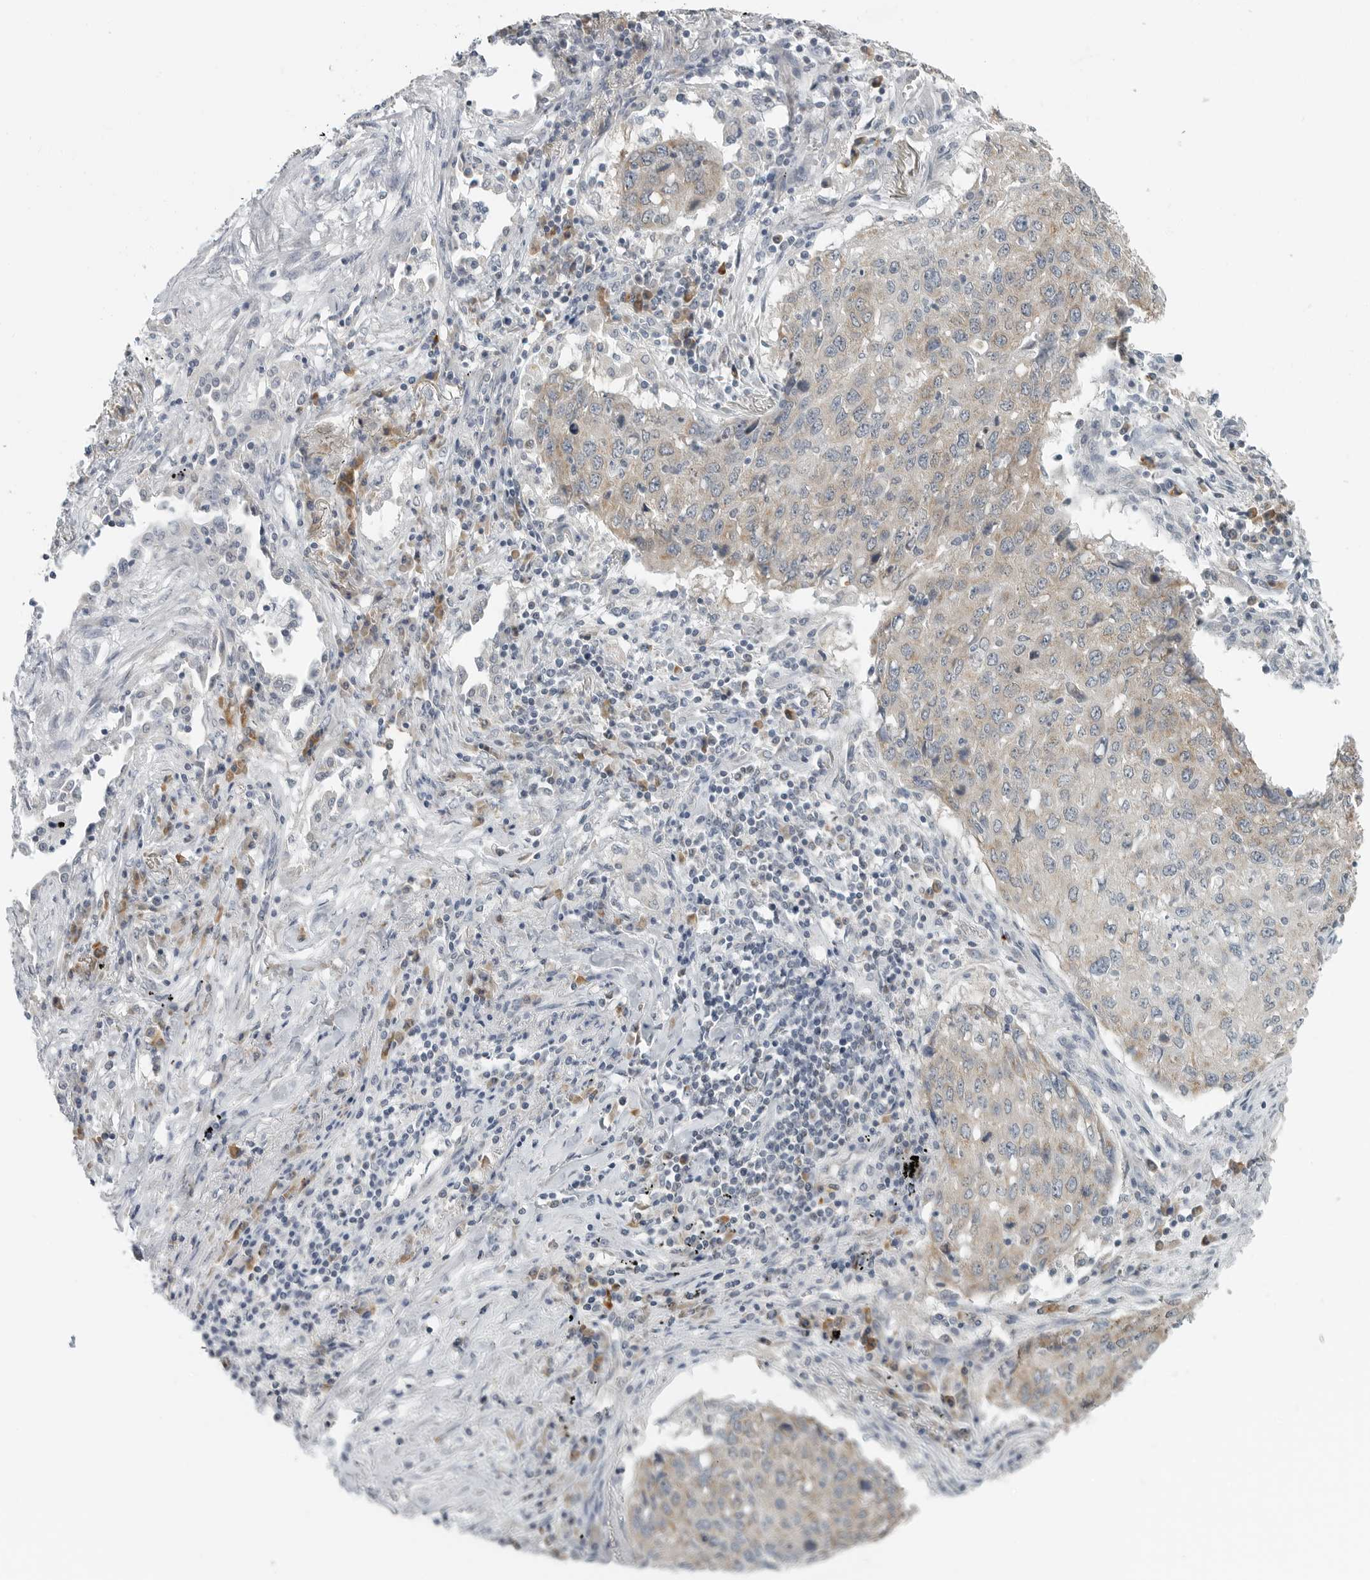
{"staining": {"intensity": "weak", "quantity": "25%-75%", "location": "cytoplasmic/membranous"}, "tissue": "lung cancer", "cell_type": "Tumor cells", "image_type": "cancer", "snomed": [{"axis": "morphology", "description": "Squamous cell carcinoma, NOS"}, {"axis": "topography", "description": "Lung"}], "caption": "IHC photomicrograph of neoplastic tissue: squamous cell carcinoma (lung) stained using immunohistochemistry (IHC) exhibits low levels of weak protein expression localized specifically in the cytoplasmic/membranous of tumor cells, appearing as a cytoplasmic/membranous brown color.", "gene": "IL12RB2", "patient": {"sex": "female", "age": 63}}